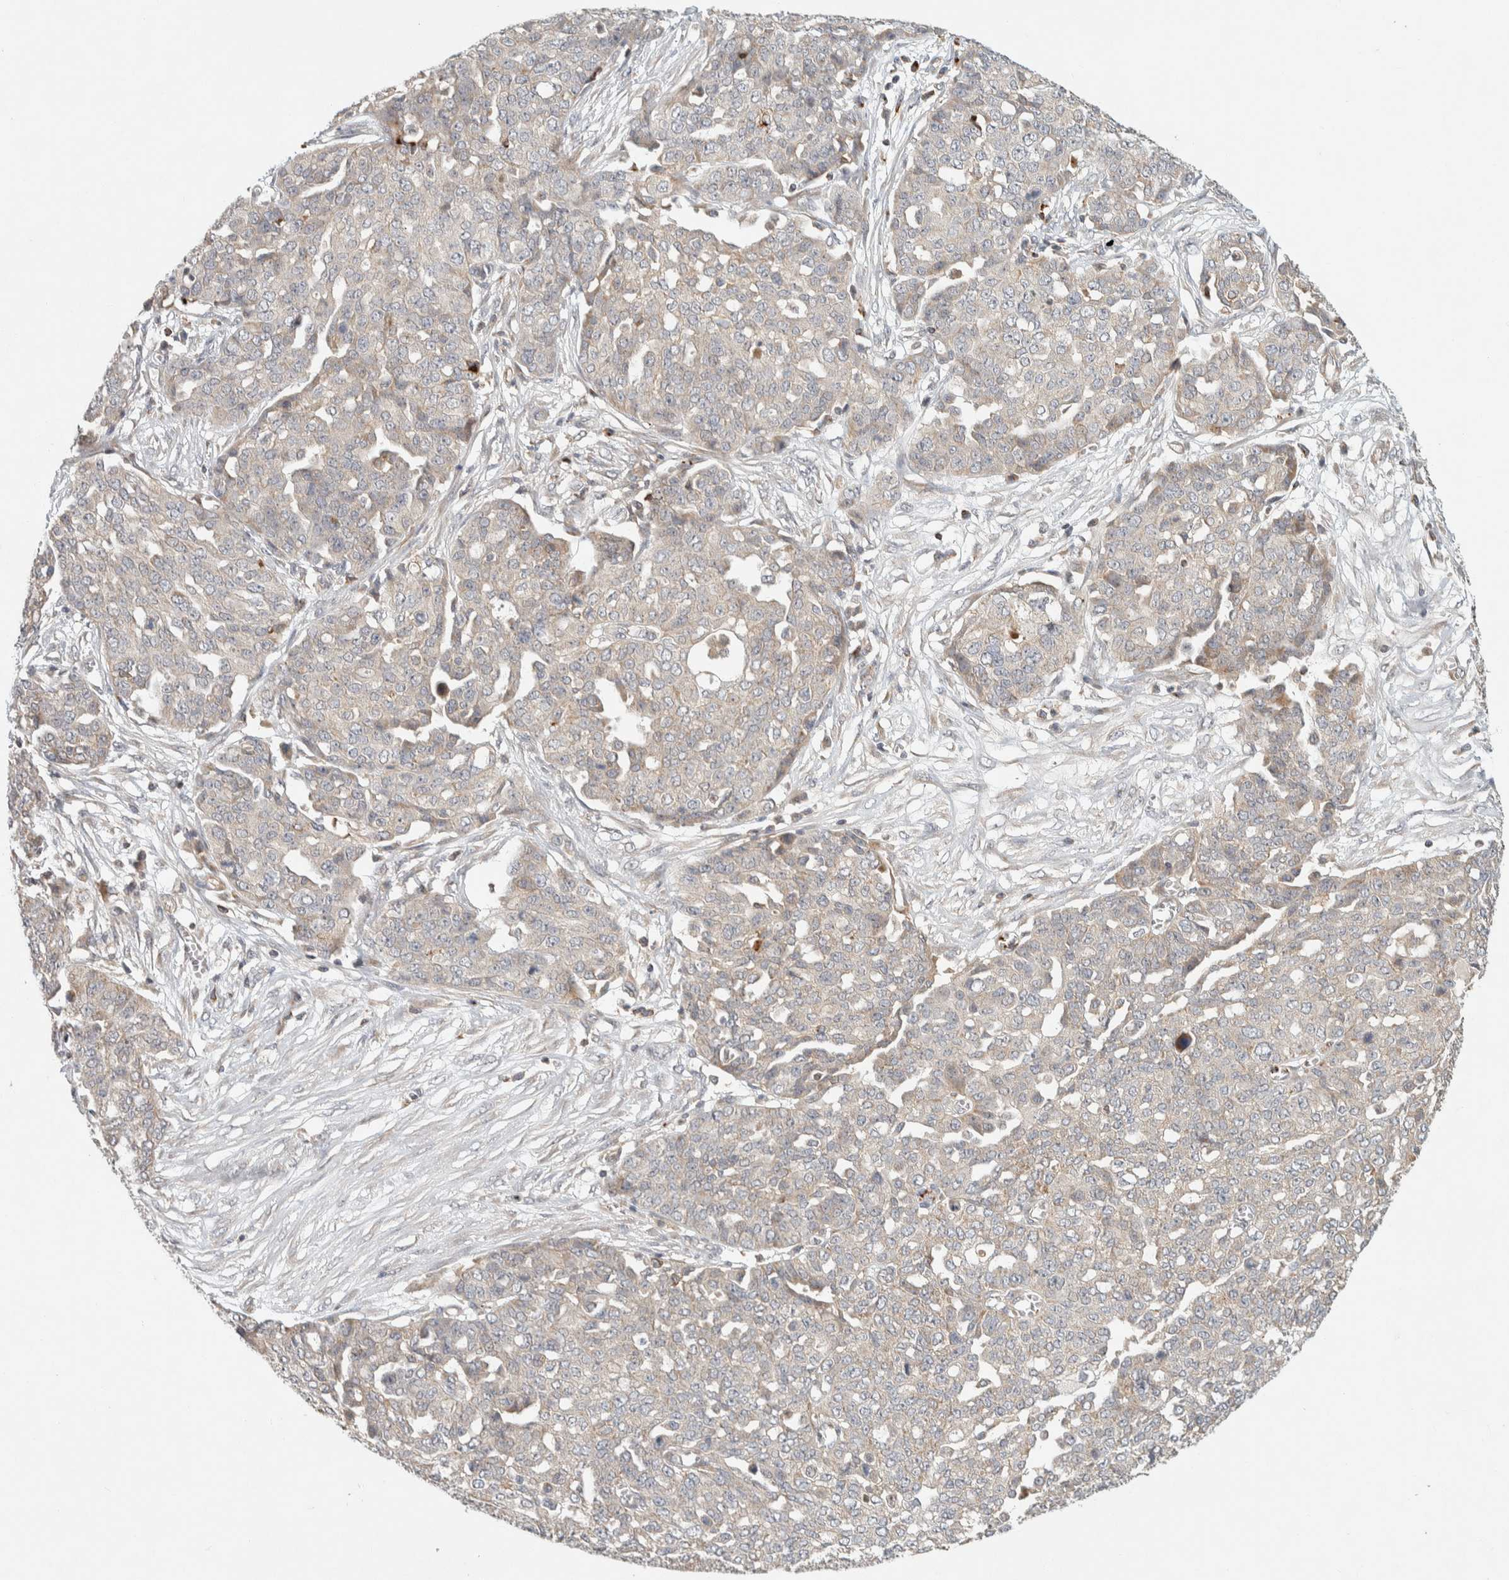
{"staining": {"intensity": "weak", "quantity": "<25%", "location": "cytoplasmic/membranous"}, "tissue": "ovarian cancer", "cell_type": "Tumor cells", "image_type": "cancer", "snomed": [{"axis": "morphology", "description": "Cystadenocarcinoma, serous, NOS"}, {"axis": "topography", "description": "Soft tissue"}, {"axis": "topography", "description": "Ovary"}], "caption": "Photomicrograph shows no protein expression in tumor cells of ovarian serous cystadenocarcinoma tissue.", "gene": "KIF9", "patient": {"sex": "female", "age": 57}}